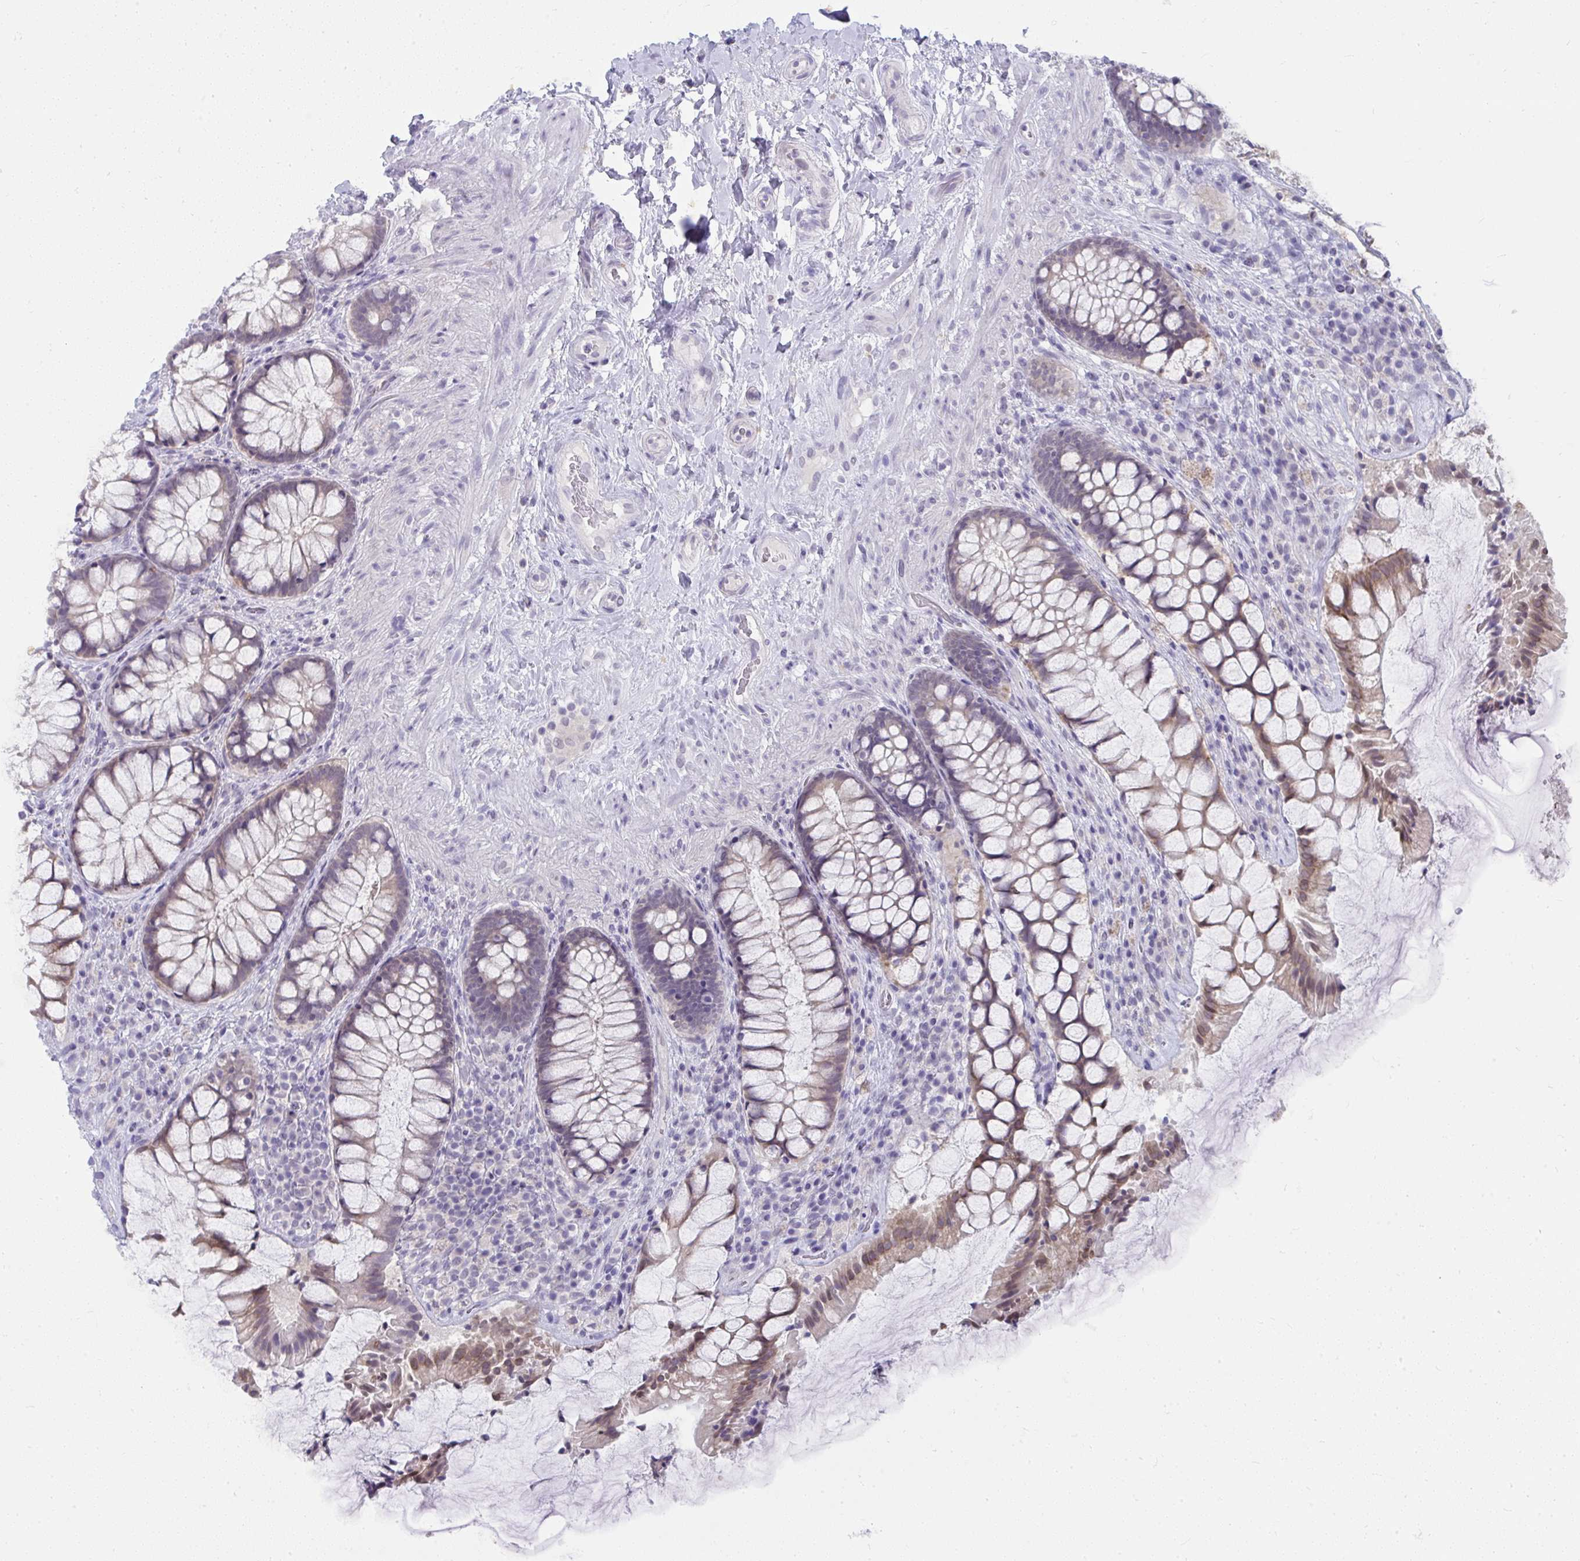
{"staining": {"intensity": "weak", "quantity": "25%-75%", "location": "cytoplasmic/membranous"}, "tissue": "rectum", "cell_type": "Glandular cells", "image_type": "normal", "snomed": [{"axis": "morphology", "description": "Normal tissue, NOS"}, {"axis": "topography", "description": "Rectum"}], "caption": "The image demonstrates immunohistochemical staining of benign rectum. There is weak cytoplasmic/membranous expression is seen in approximately 25%-75% of glandular cells.", "gene": "UGT3A2", "patient": {"sex": "female", "age": 58}}